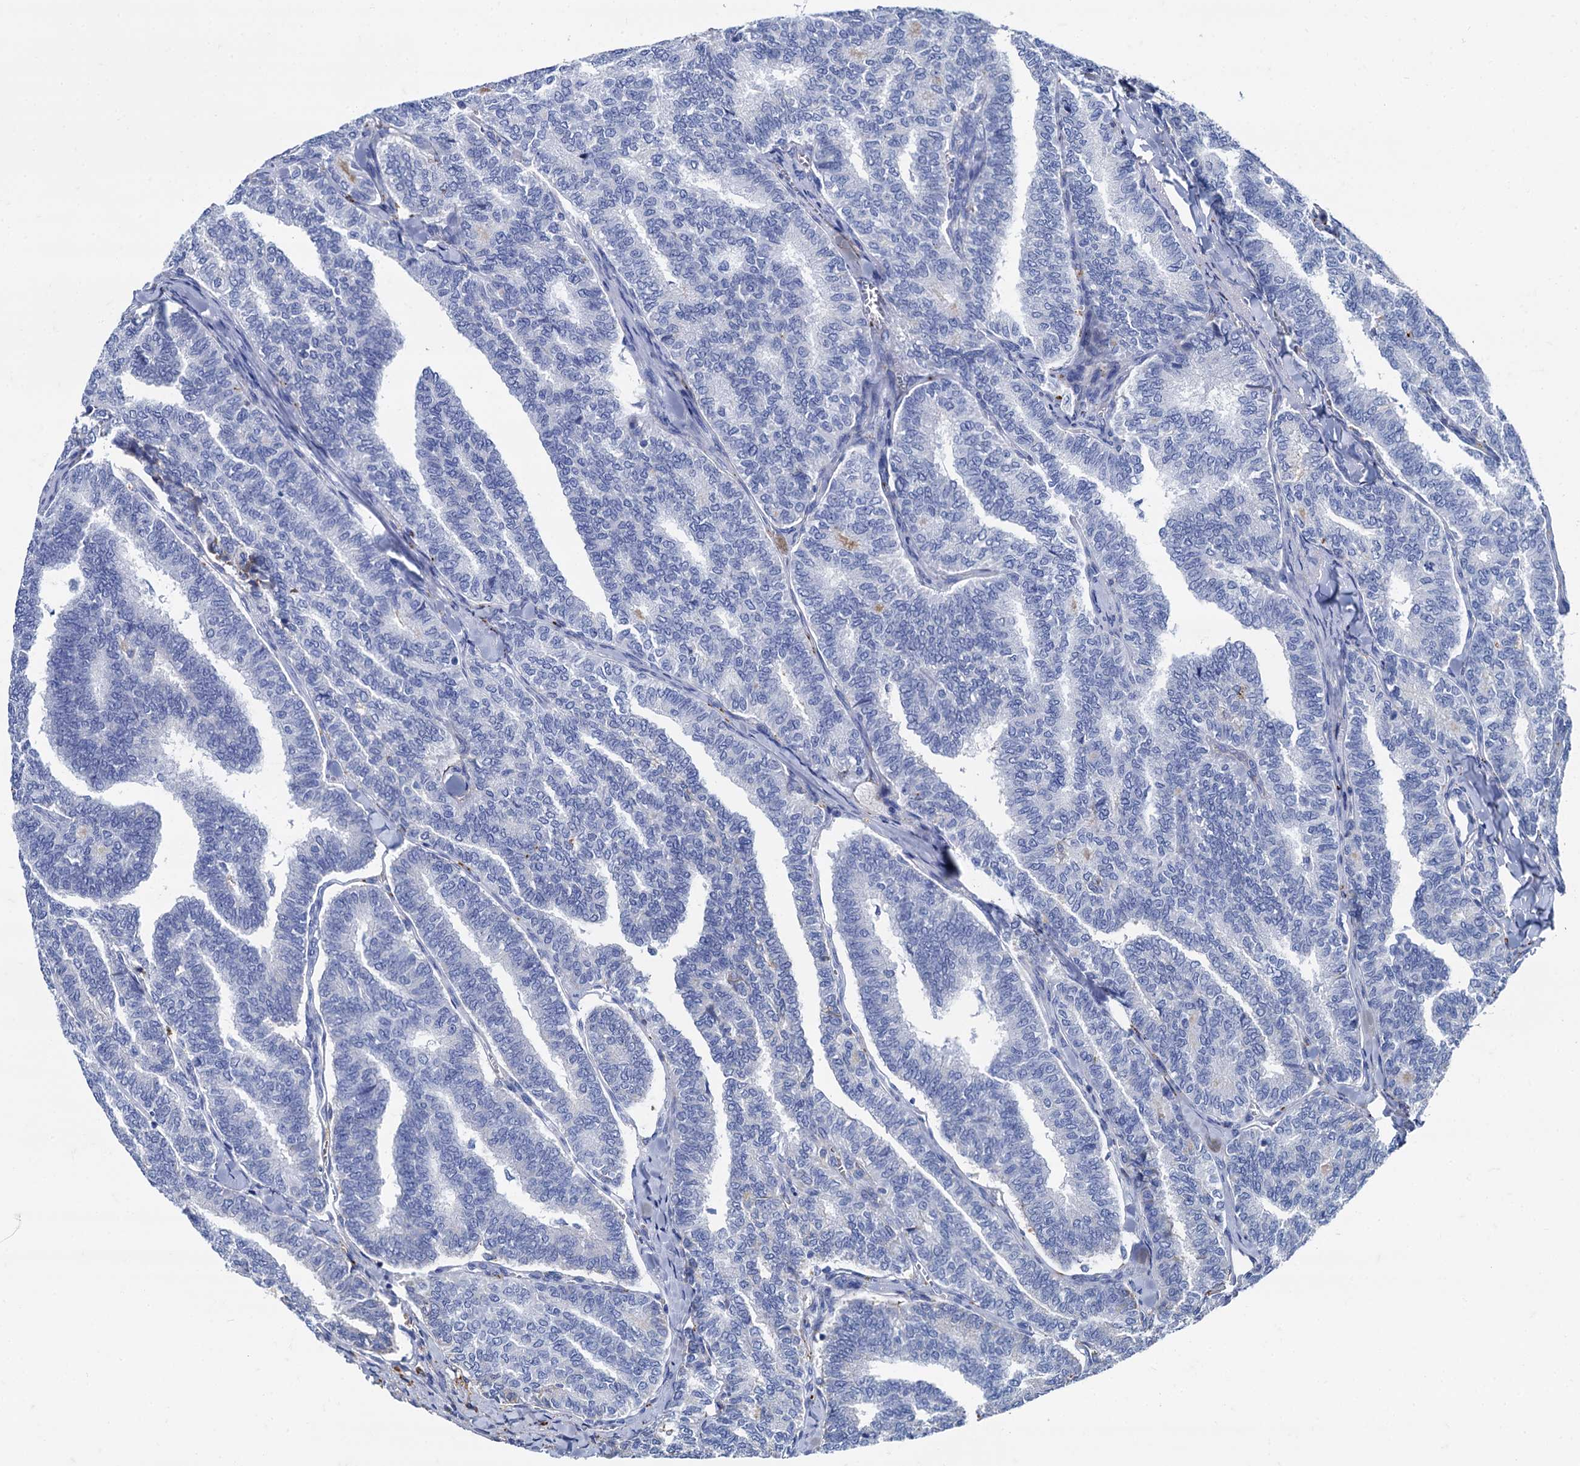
{"staining": {"intensity": "negative", "quantity": "none", "location": "none"}, "tissue": "thyroid cancer", "cell_type": "Tumor cells", "image_type": "cancer", "snomed": [{"axis": "morphology", "description": "Papillary adenocarcinoma, NOS"}, {"axis": "topography", "description": "Thyroid gland"}], "caption": "DAB (3,3'-diaminobenzidine) immunohistochemical staining of papillary adenocarcinoma (thyroid) shows no significant positivity in tumor cells. Nuclei are stained in blue.", "gene": "APOD", "patient": {"sex": "female", "age": 35}}